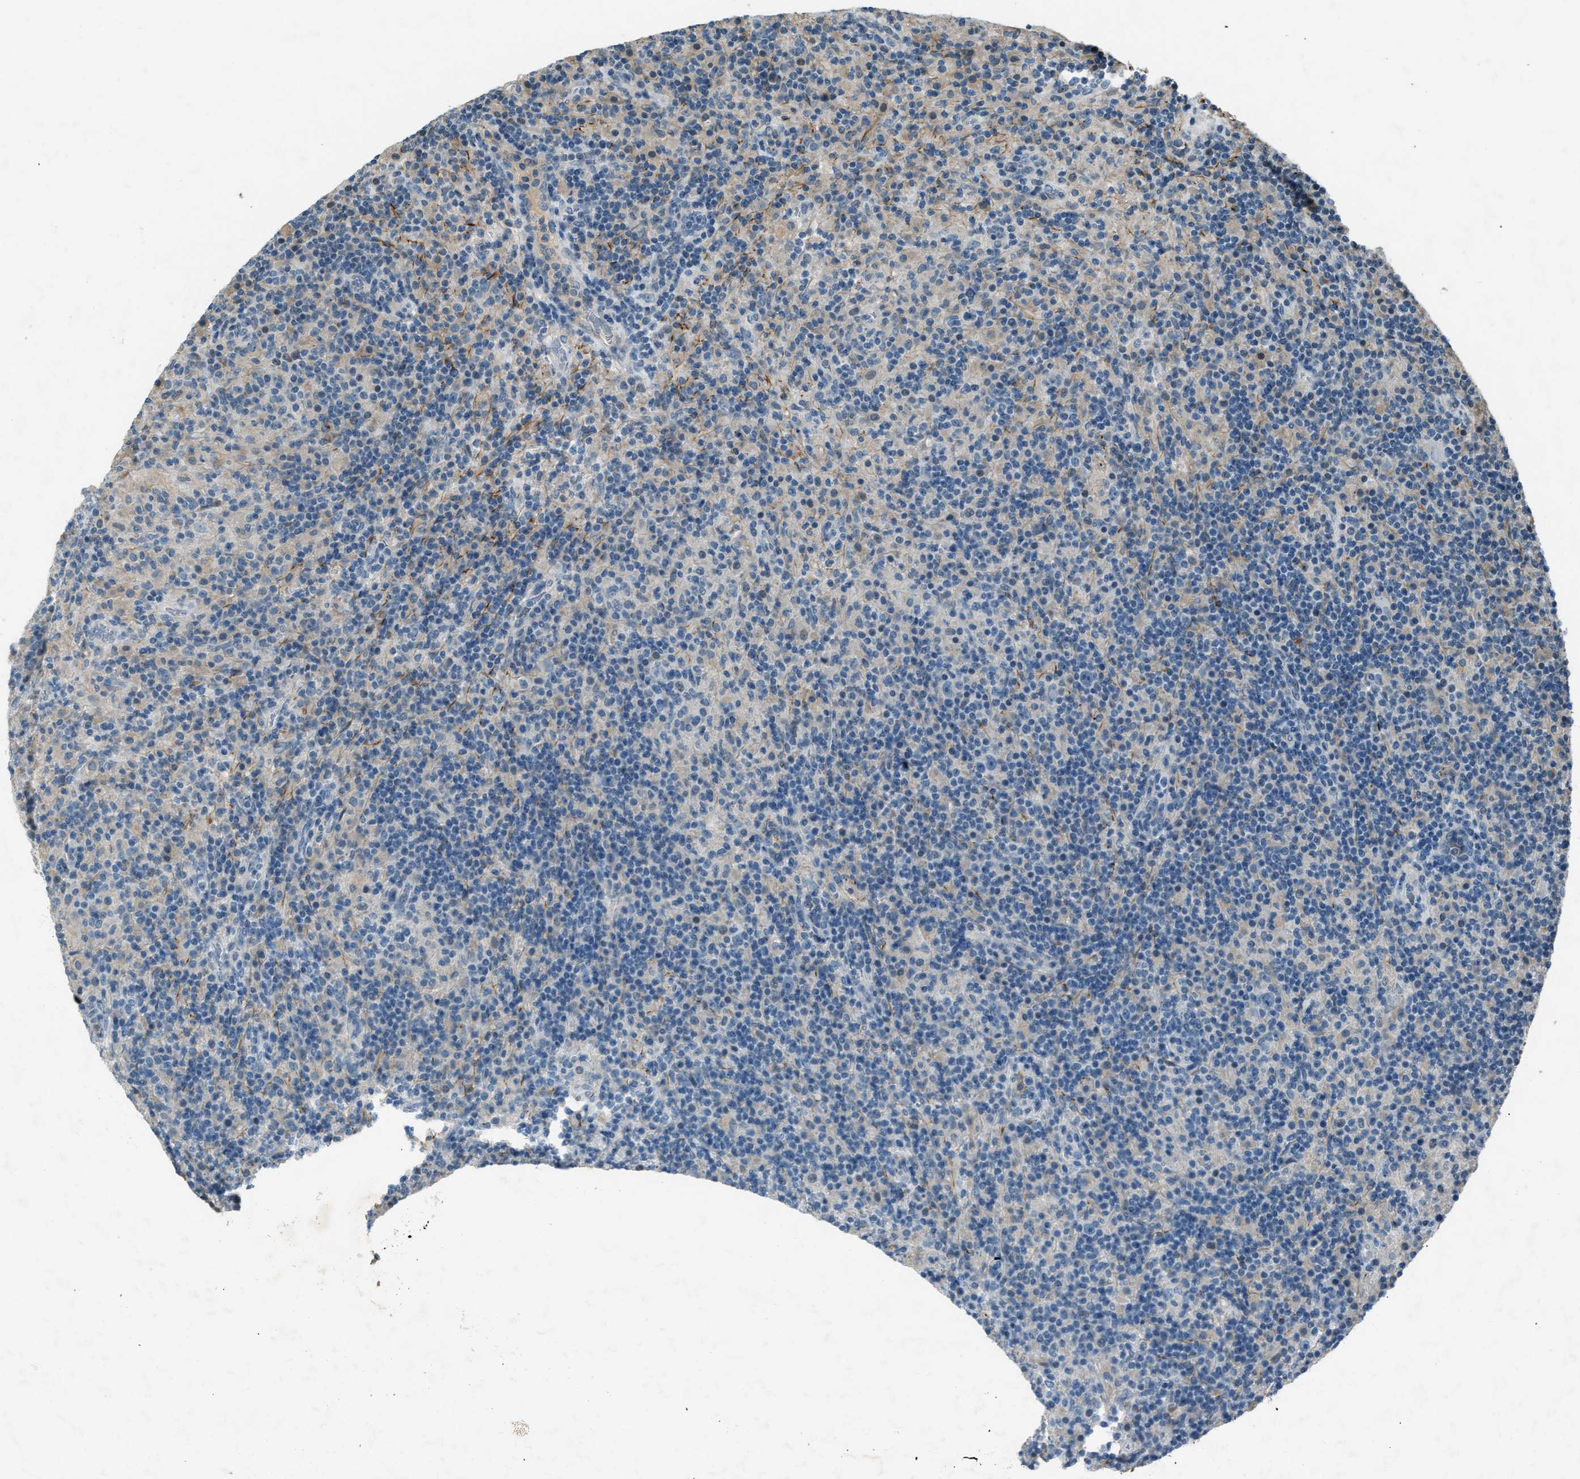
{"staining": {"intensity": "negative", "quantity": "none", "location": "none"}, "tissue": "lymphoma", "cell_type": "Tumor cells", "image_type": "cancer", "snomed": [{"axis": "morphology", "description": "Hodgkin's disease, NOS"}, {"axis": "topography", "description": "Lymph node"}], "caption": "The photomicrograph shows no significant expression in tumor cells of lymphoma.", "gene": "FBLN2", "patient": {"sex": "male", "age": 70}}